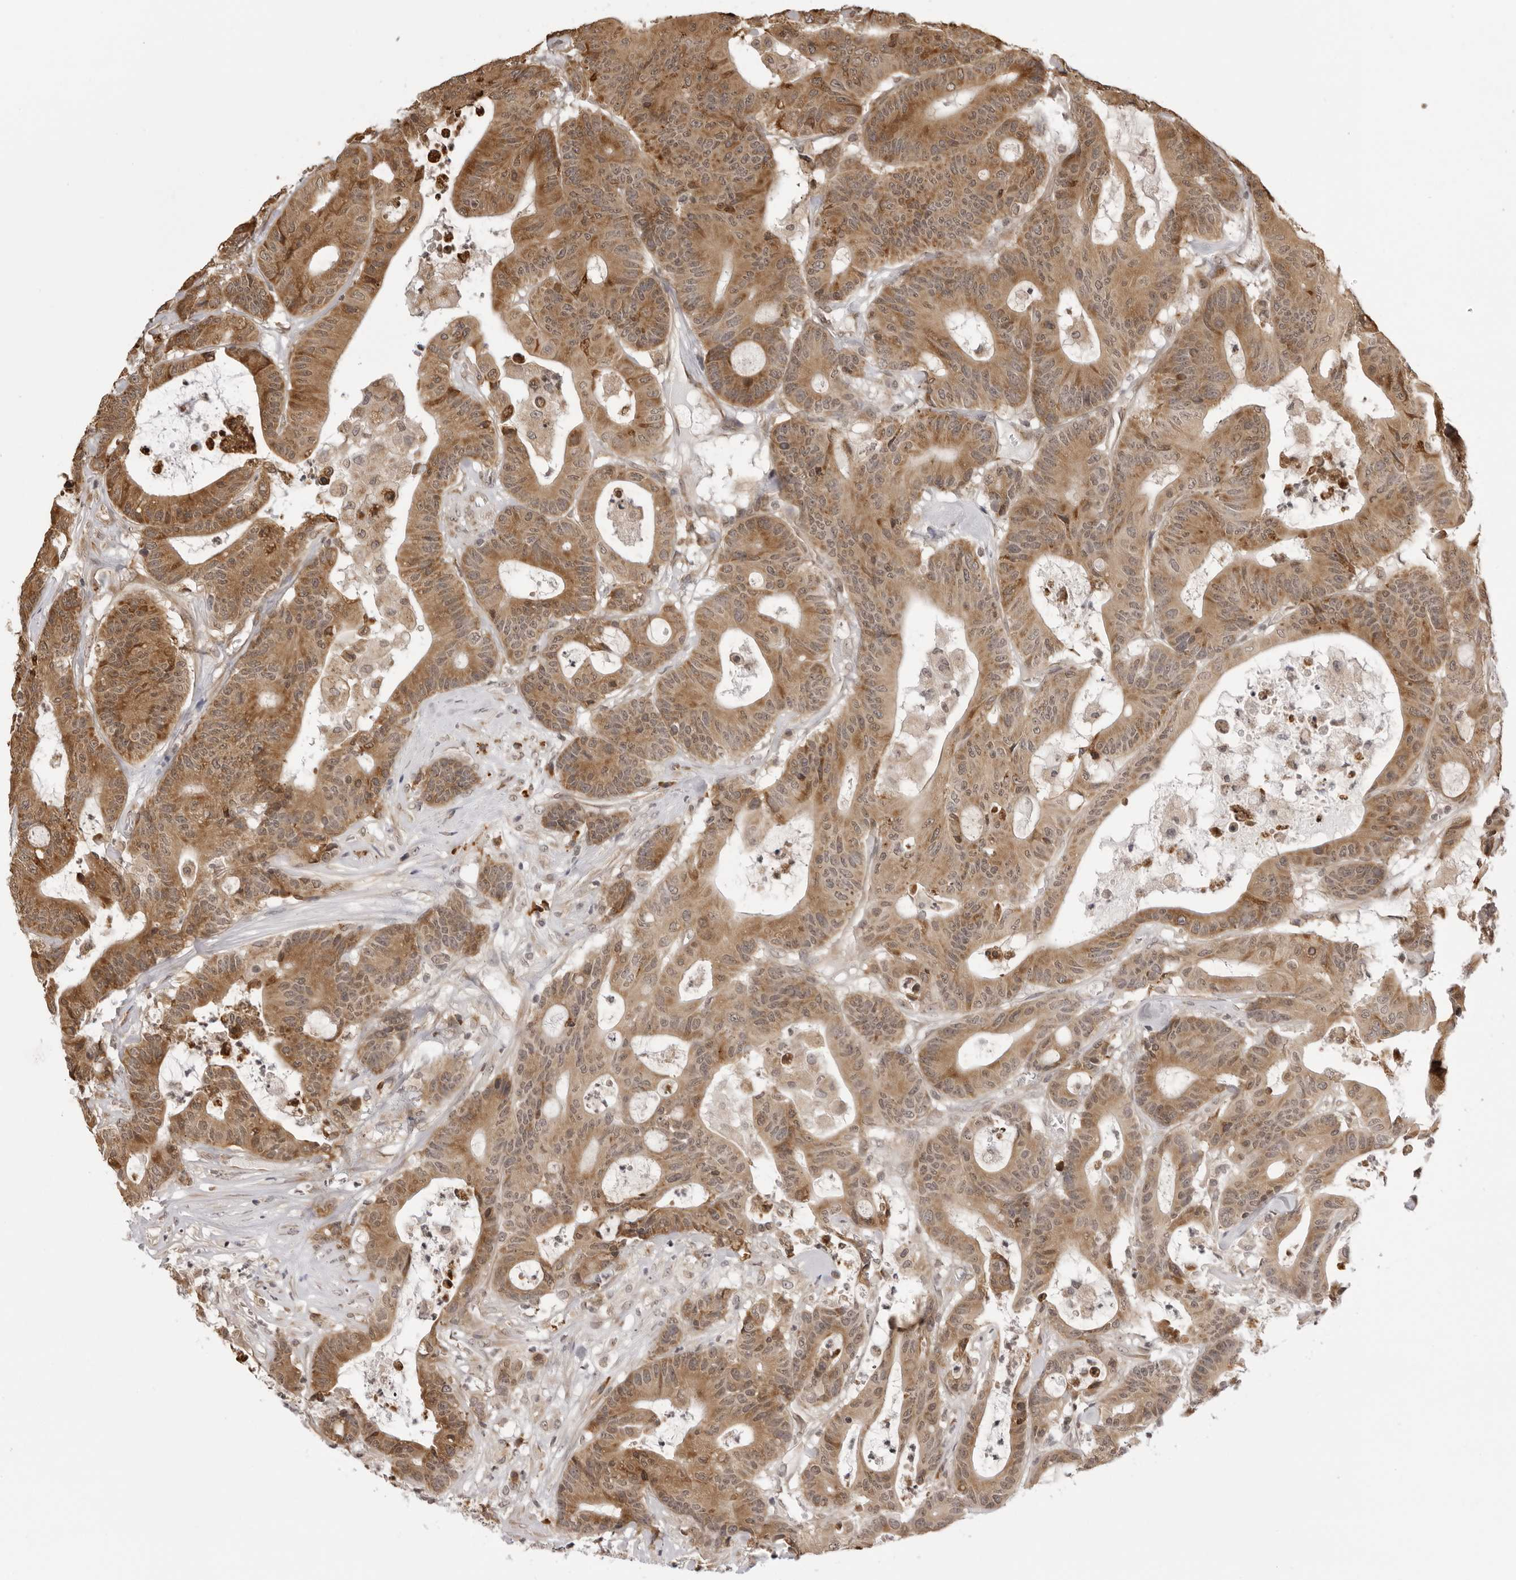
{"staining": {"intensity": "moderate", "quantity": ">75%", "location": "cytoplasmic/membranous"}, "tissue": "colorectal cancer", "cell_type": "Tumor cells", "image_type": "cancer", "snomed": [{"axis": "morphology", "description": "Adenocarcinoma, NOS"}, {"axis": "topography", "description": "Colon"}], "caption": "This micrograph demonstrates colorectal cancer stained with immunohistochemistry to label a protein in brown. The cytoplasmic/membranous of tumor cells show moderate positivity for the protein. Nuclei are counter-stained blue.", "gene": "ZC3H11A", "patient": {"sex": "female", "age": 84}}